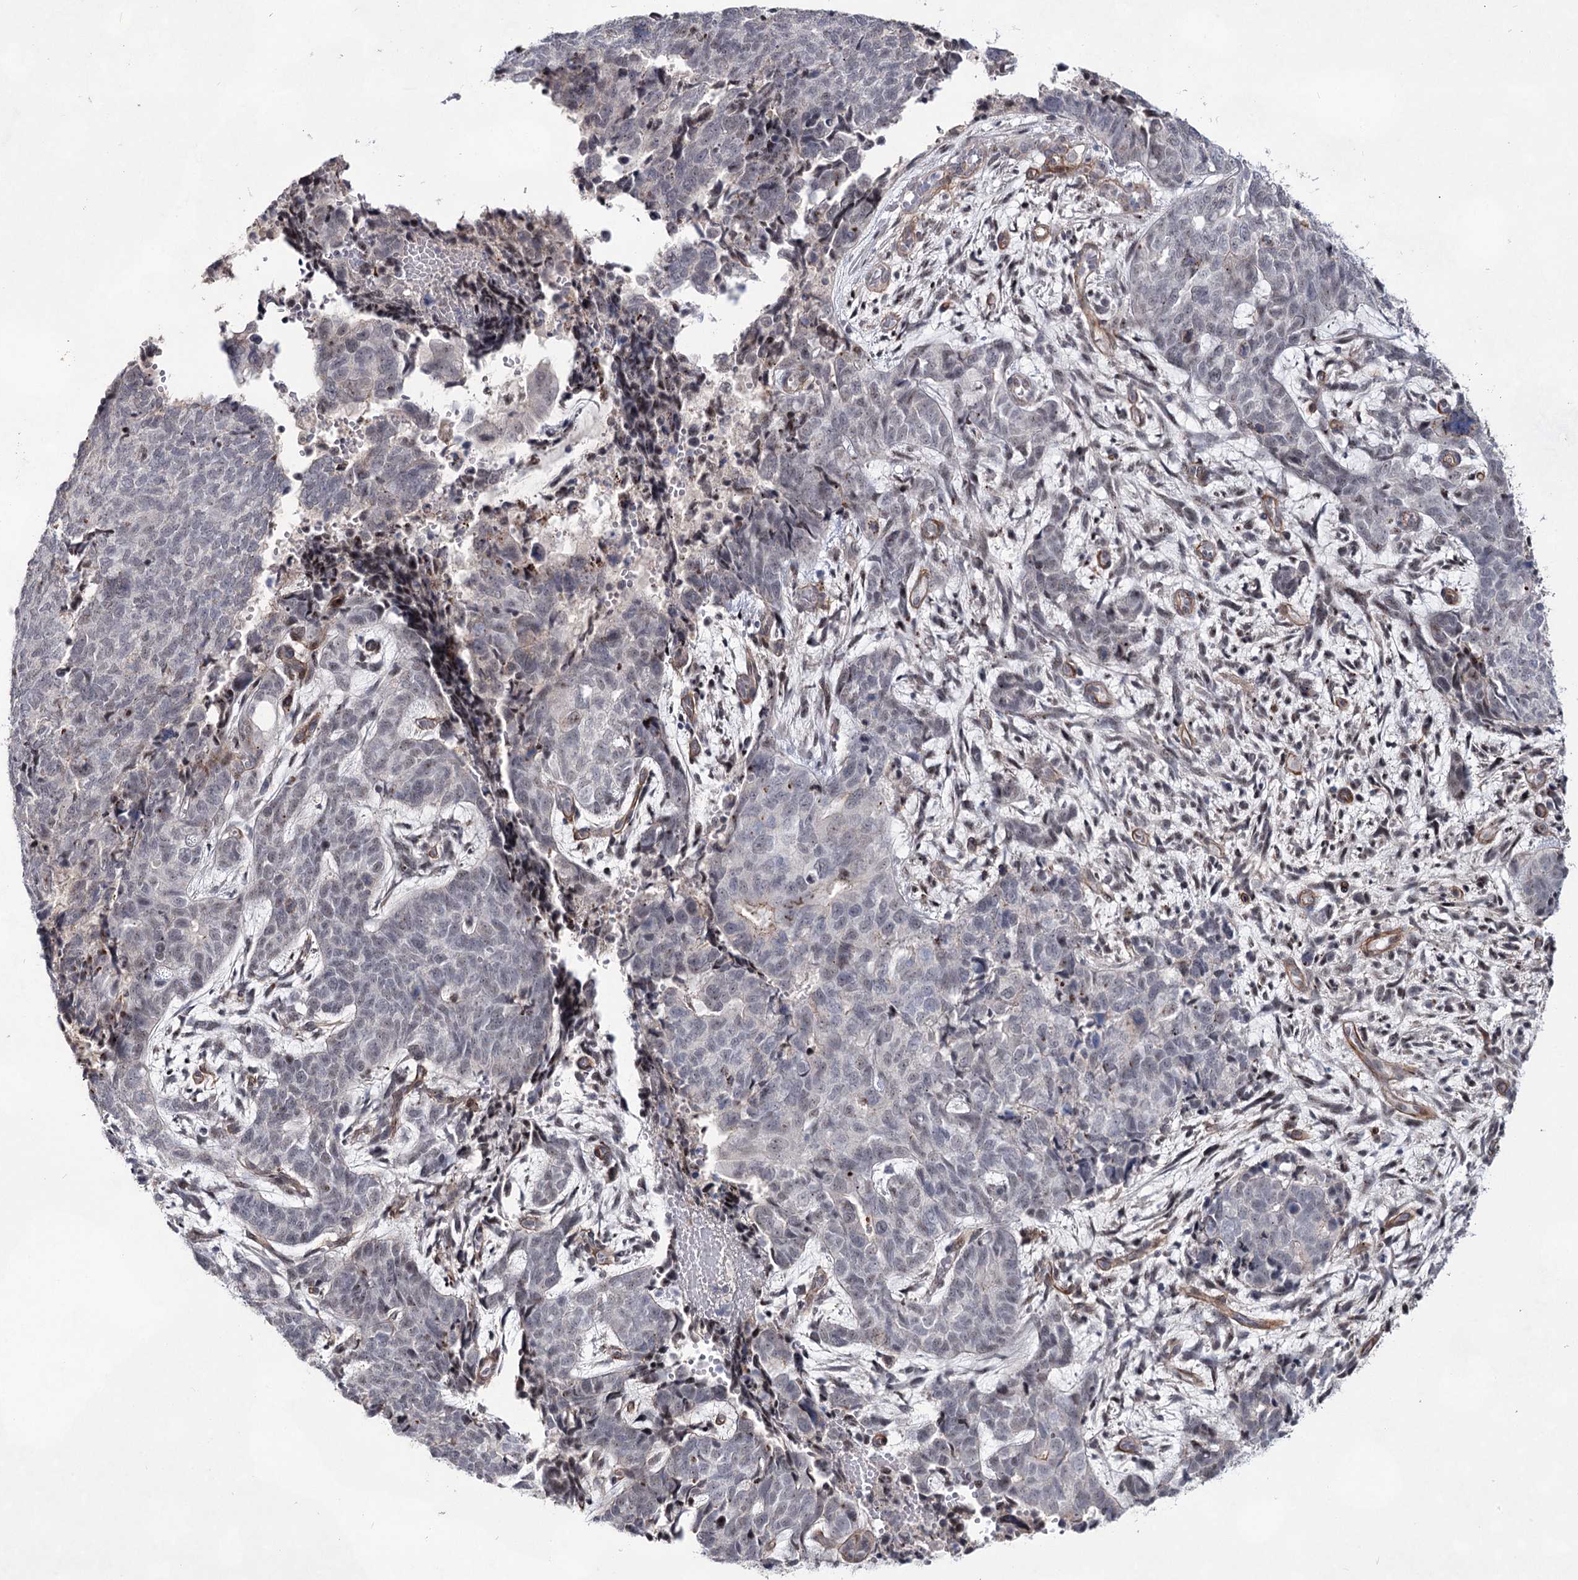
{"staining": {"intensity": "negative", "quantity": "none", "location": "none"}, "tissue": "cervical cancer", "cell_type": "Tumor cells", "image_type": "cancer", "snomed": [{"axis": "morphology", "description": "Squamous cell carcinoma, NOS"}, {"axis": "topography", "description": "Cervix"}], "caption": "Immunohistochemistry histopathology image of neoplastic tissue: squamous cell carcinoma (cervical) stained with DAB reveals no significant protein positivity in tumor cells.", "gene": "ATL2", "patient": {"sex": "female", "age": 63}}